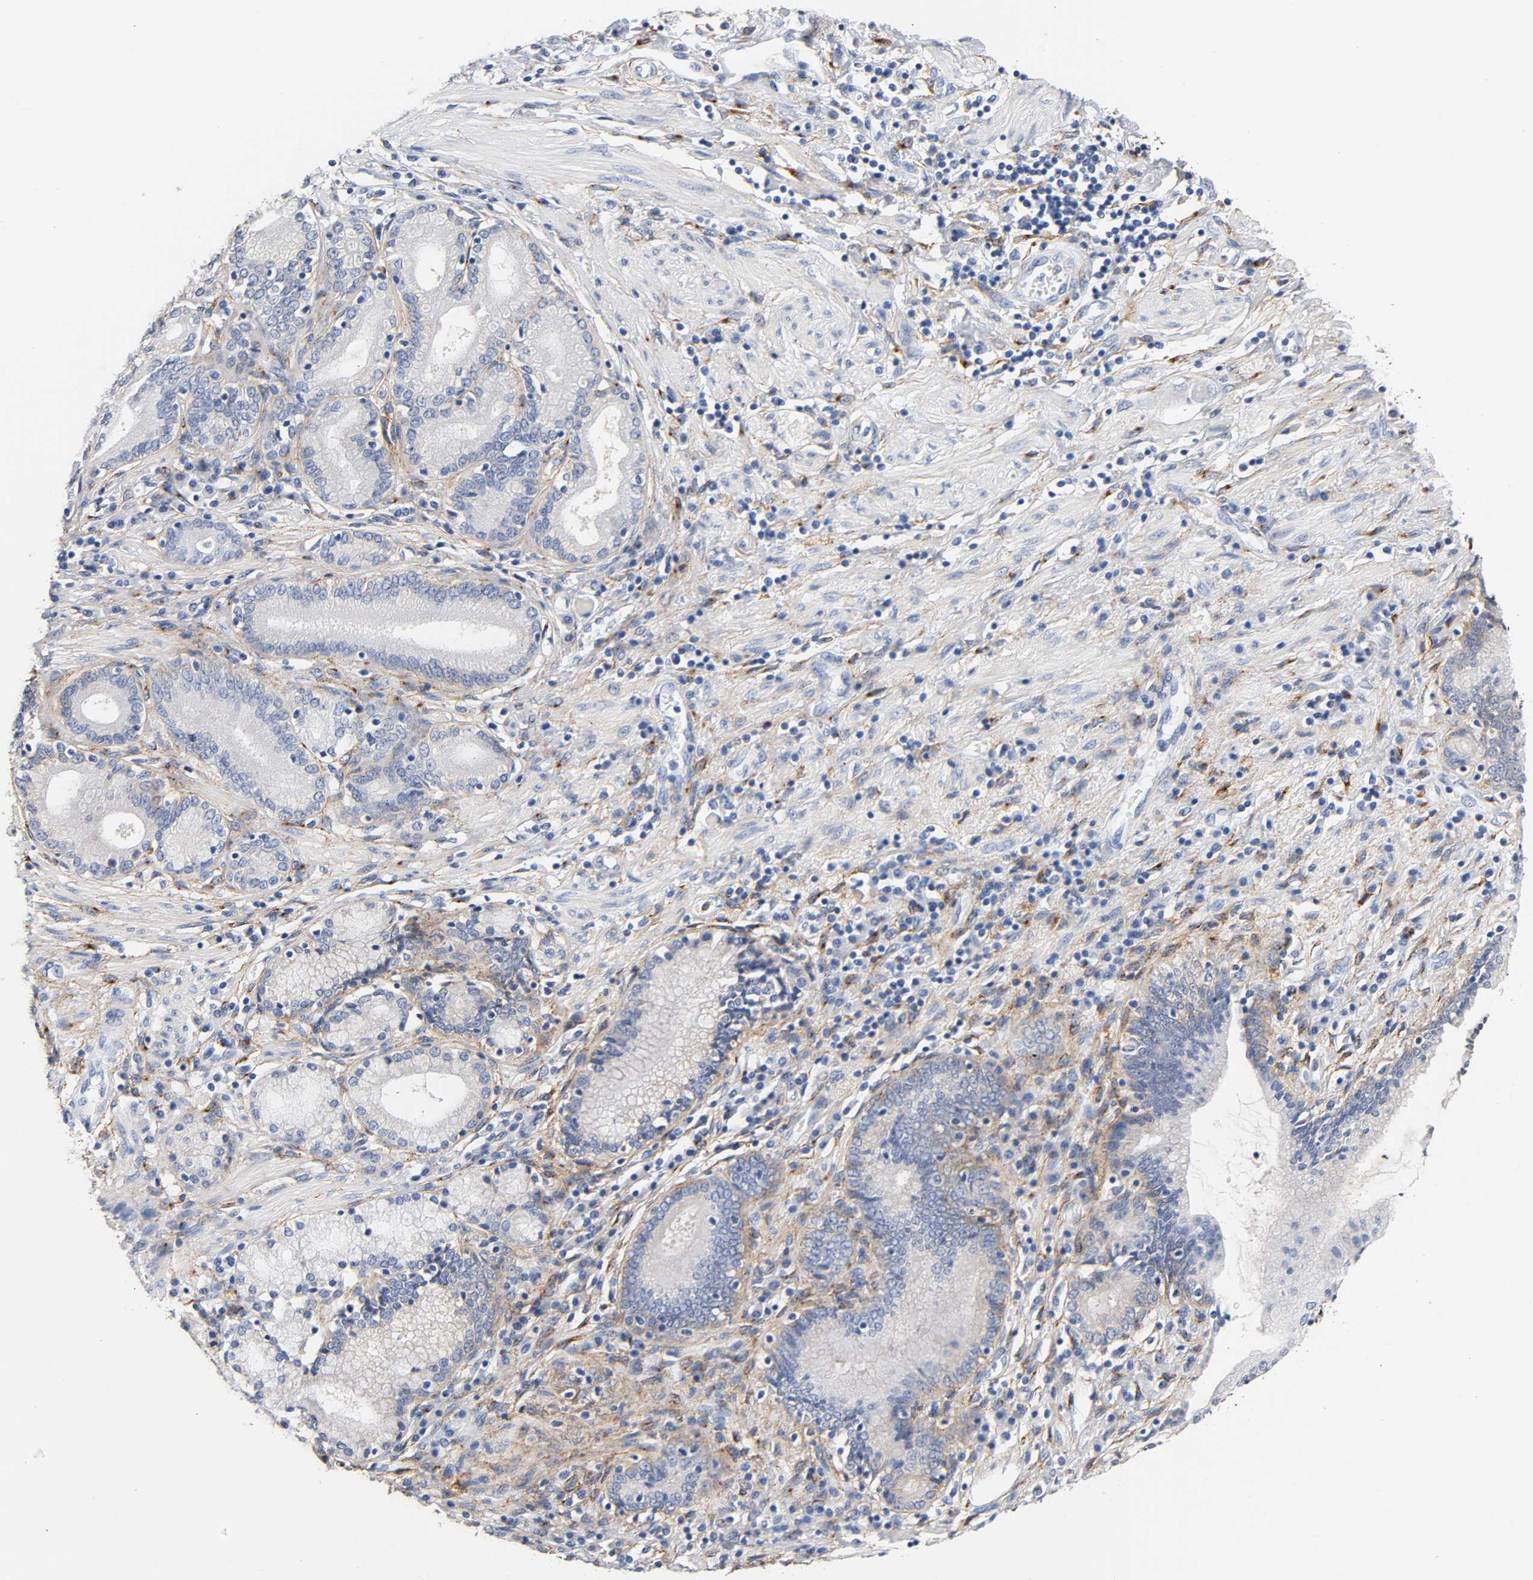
{"staining": {"intensity": "negative", "quantity": "none", "location": "none"}, "tissue": "pancreatic cancer", "cell_type": "Tumor cells", "image_type": "cancer", "snomed": [{"axis": "morphology", "description": "Adenocarcinoma, NOS"}, {"axis": "topography", "description": "Pancreas"}], "caption": "IHC image of neoplastic tissue: human adenocarcinoma (pancreatic) stained with DAB shows no significant protein staining in tumor cells.", "gene": "LRP1", "patient": {"sex": "female", "age": 48}}